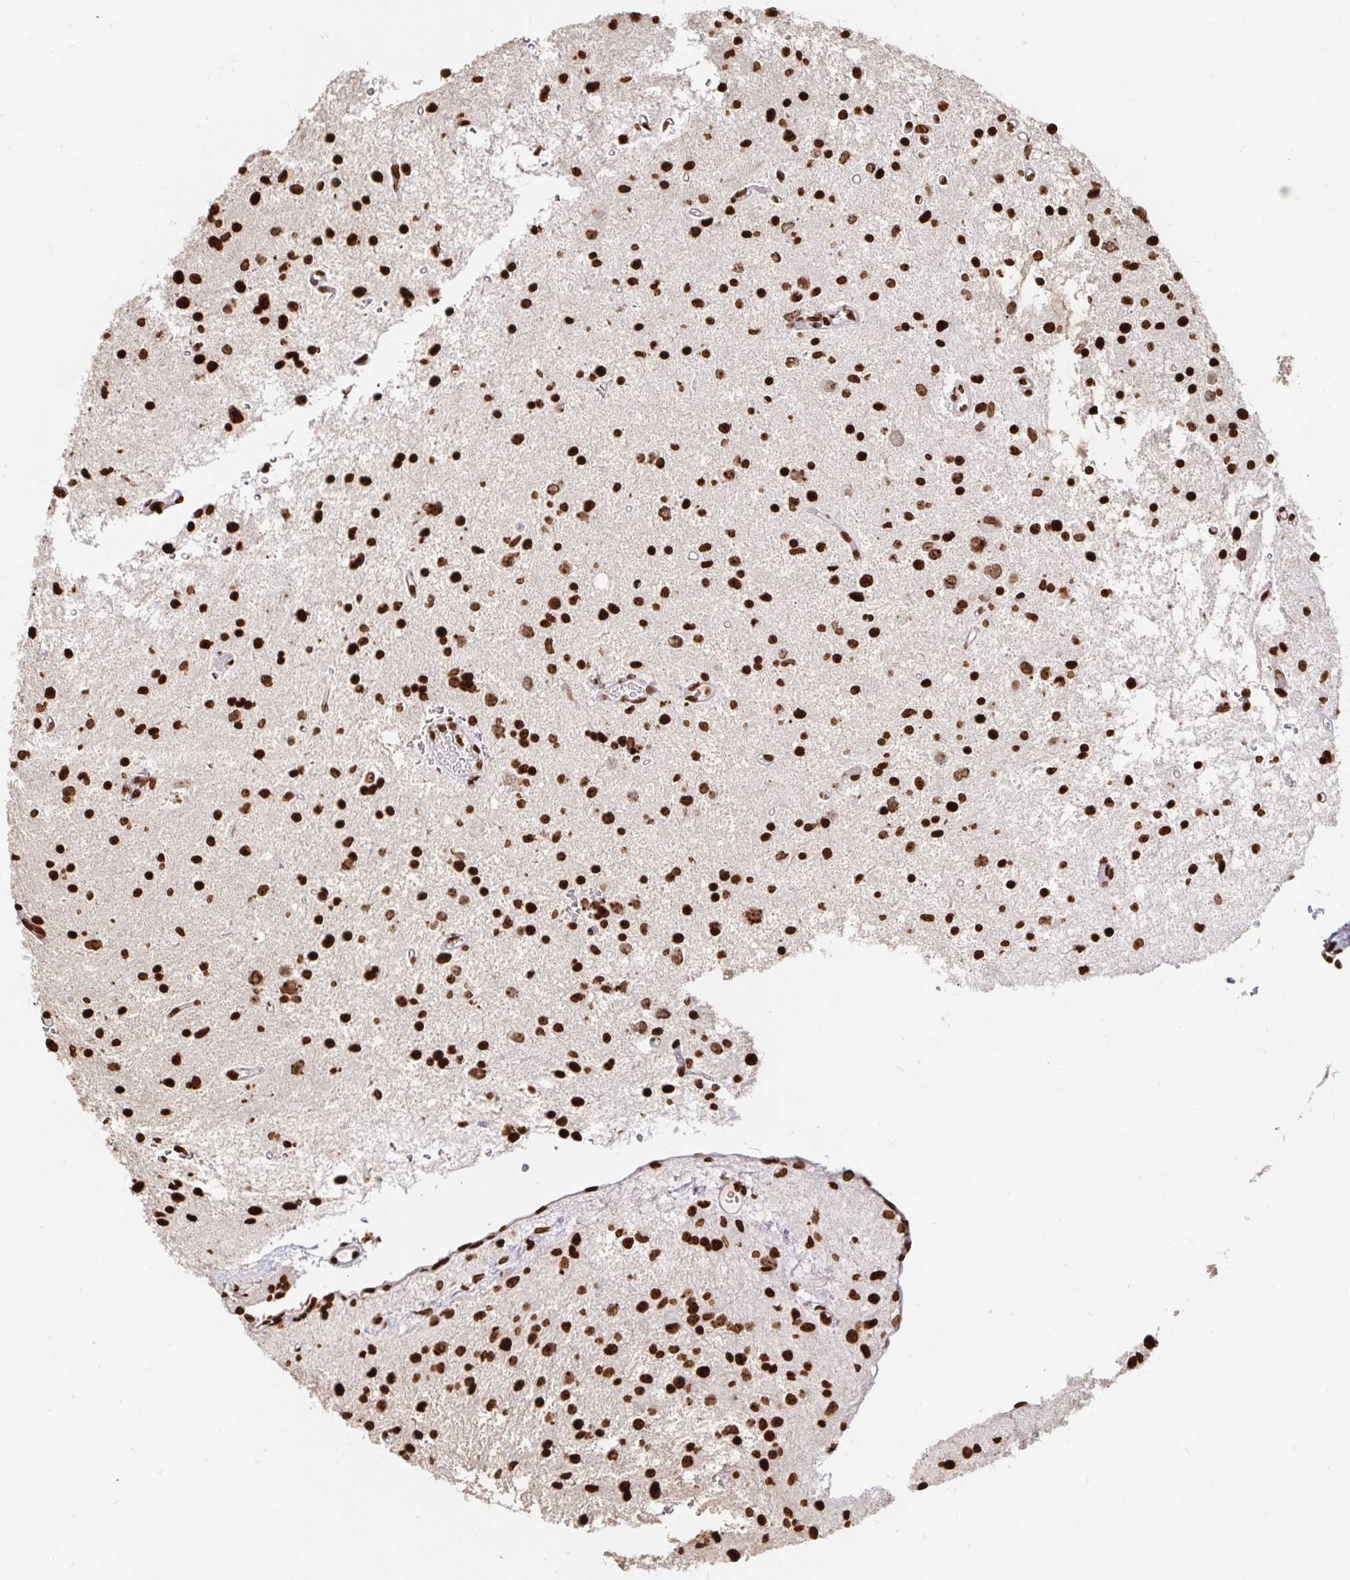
{"staining": {"intensity": "strong", "quantity": ">75%", "location": "nuclear"}, "tissue": "glioma", "cell_type": "Tumor cells", "image_type": "cancer", "snomed": [{"axis": "morphology", "description": "Glioma, malignant, Low grade"}, {"axis": "topography", "description": "Brain"}], "caption": "This micrograph reveals IHC staining of glioma, with high strong nuclear expression in approximately >75% of tumor cells.", "gene": "H2BC5", "patient": {"sex": "male", "age": 43}}